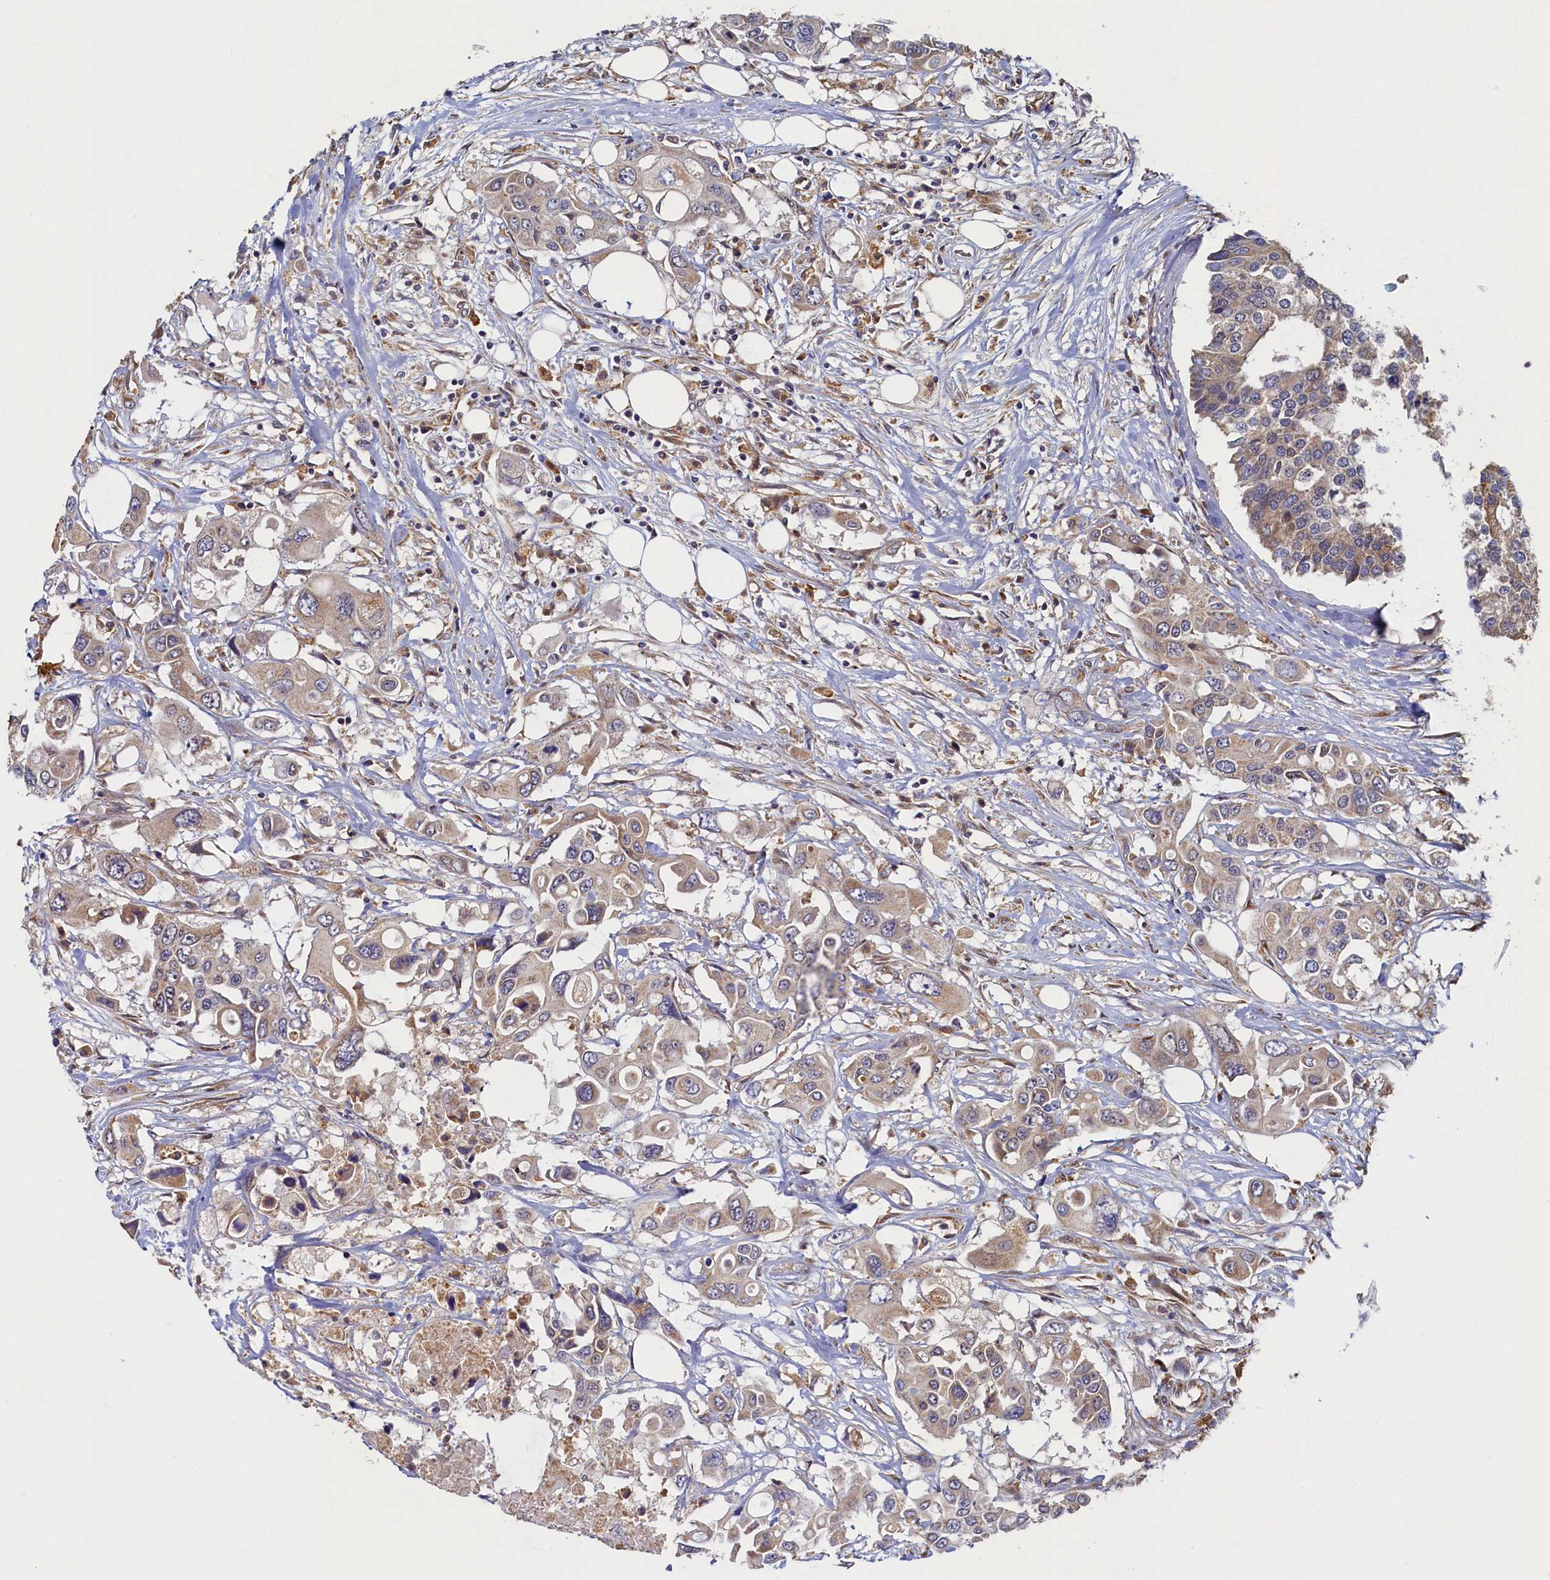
{"staining": {"intensity": "weak", "quantity": "25%-75%", "location": "cytoplasmic/membranous"}, "tissue": "colorectal cancer", "cell_type": "Tumor cells", "image_type": "cancer", "snomed": [{"axis": "morphology", "description": "Adenocarcinoma, NOS"}, {"axis": "topography", "description": "Colon"}], "caption": "Weak cytoplasmic/membranous expression for a protein is seen in approximately 25%-75% of tumor cells of colorectal cancer using IHC.", "gene": "STX12", "patient": {"sex": "male", "age": 77}}